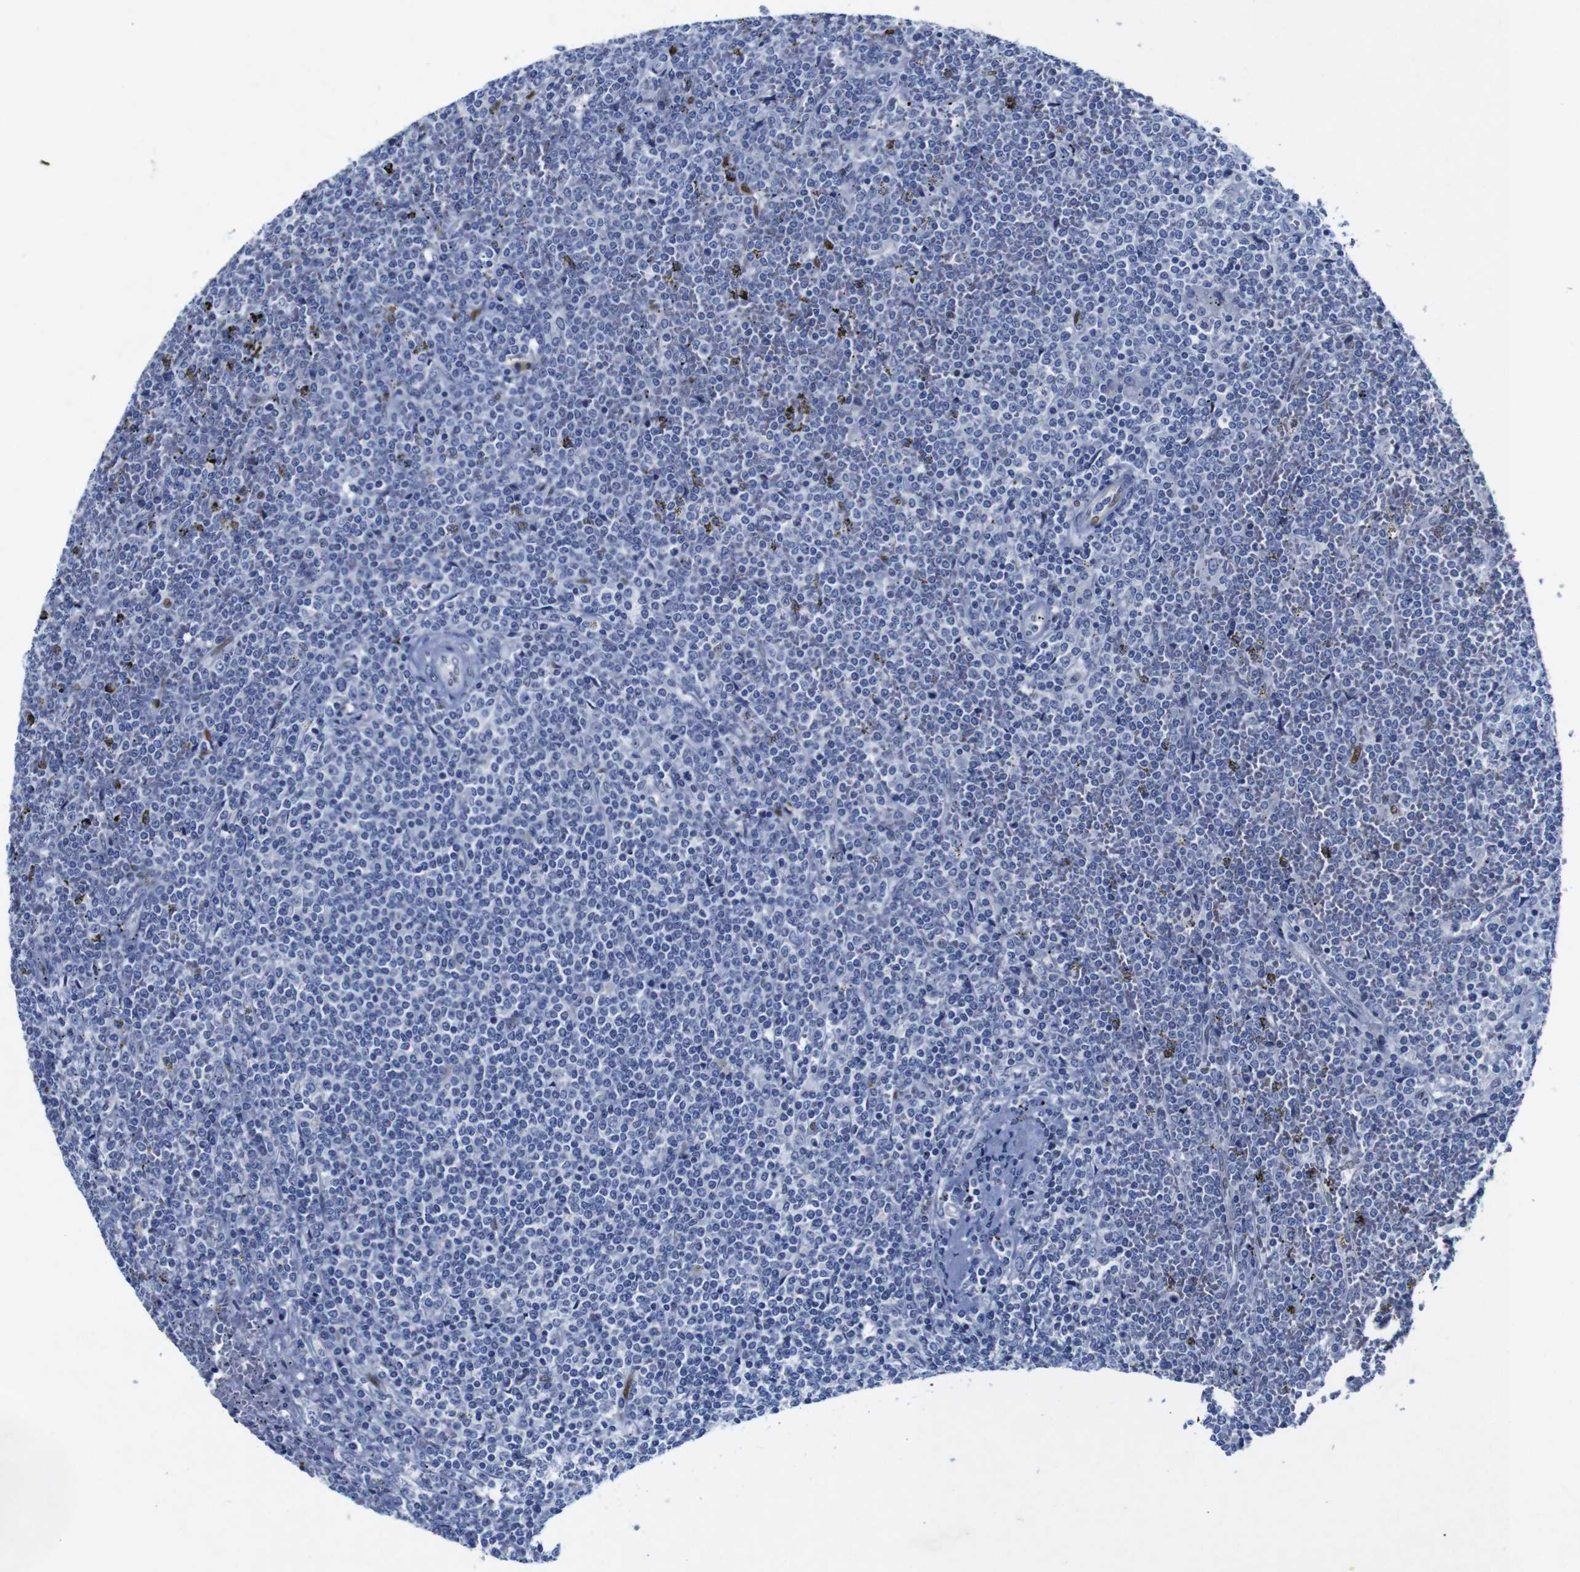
{"staining": {"intensity": "negative", "quantity": "none", "location": "none"}, "tissue": "lymphoma", "cell_type": "Tumor cells", "image_type": "cancer", "snomed": [{"axis": "morphology", "description": "Malignant lymphoma, non-Hodgkin's type, Low grade"}, {"axis": "topography", "description": "Spleen"}], "caption": "Lymphoma stained for a protein using IHC shows no expression tumor cells.", "gene": "FOSL2", "patient": {"sex": "female", "age": 19}}